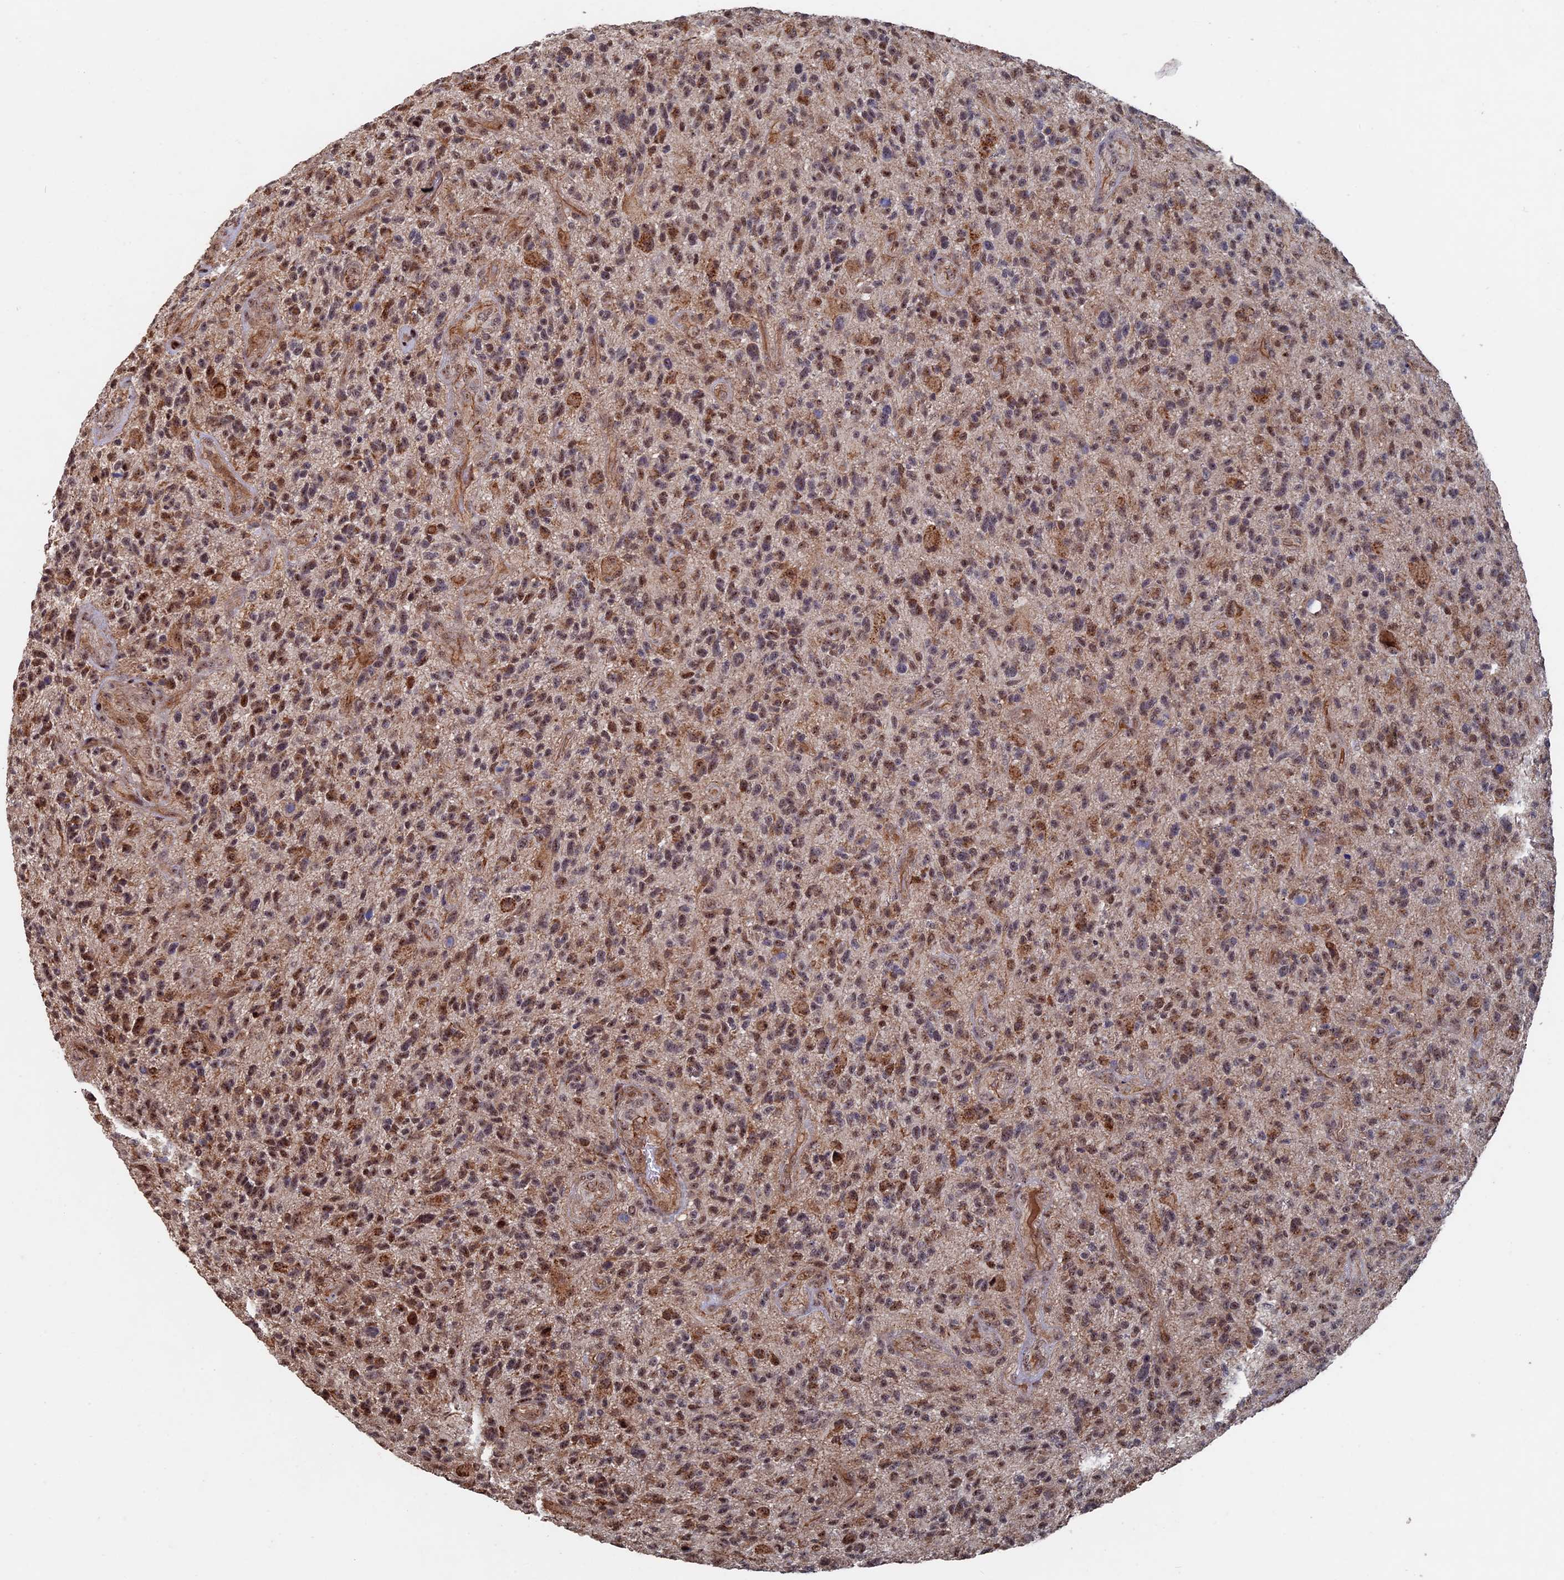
{"staining": {"intensity": "moderate", "quantity": ">75%", "location": "cytoplasmic/membranous,nuclear"}, "tissue": "glioma", "cell_type": "Tumor cells", "image_type": "cancer", "snomed": [{"axis": "morphology", "description": "Glioma, malignant, High grade"}, {"axis": "topography", "description": "Brain"}], "caption": "High-grade glioma (malignant) stained with immunohistochemistry displays moderate cytoplasmic/membranous and nuclear staining in approximately >75% of tumor cells. Immunohistochemistry stains the protein in brown and the nuclei are stained blue.", "gene": "KIAA1328", "patient": {"sex": "male", "age": 47}}